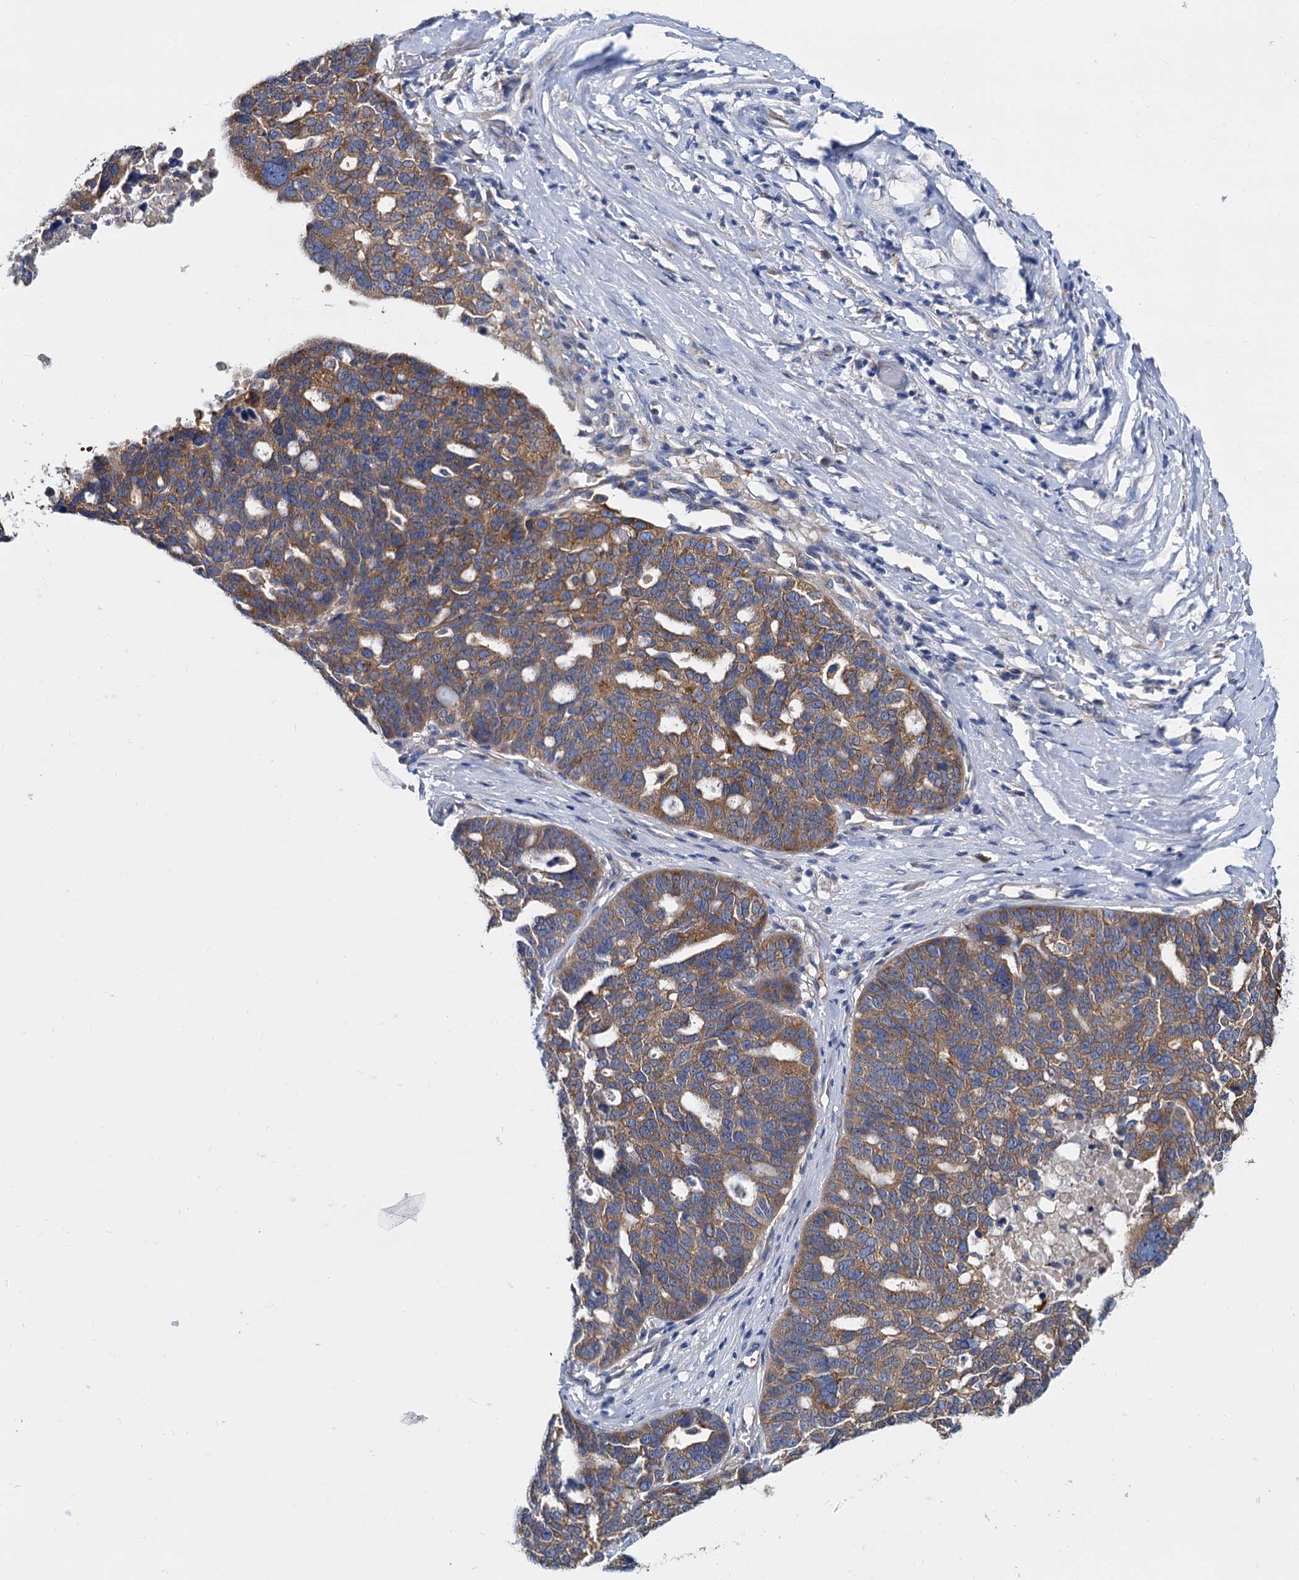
{"staining": {"intensity": "moderate", "quantity": ">75%", "location": "cytoplasmic/membranous"}, "tissue": "ovarian cancer", "cell_type": "Tumor cells", "image_type": "cancer", "snomed": [{"axis": "morphology", "description": "Cystadenocarcinoma, serous, NOS"}, {"axis": "topography", "description": "Ovary"}], "caption": "Immunohistochemical staining of human ovarian cancer (serous cystadenocarcinoma) displays medium levels of moderate cytoplasmic/membranous protein staining in approximately >75% of tumor cells.", "gene": "QARS1", "patient": {"sex": "female", "age": 59}}